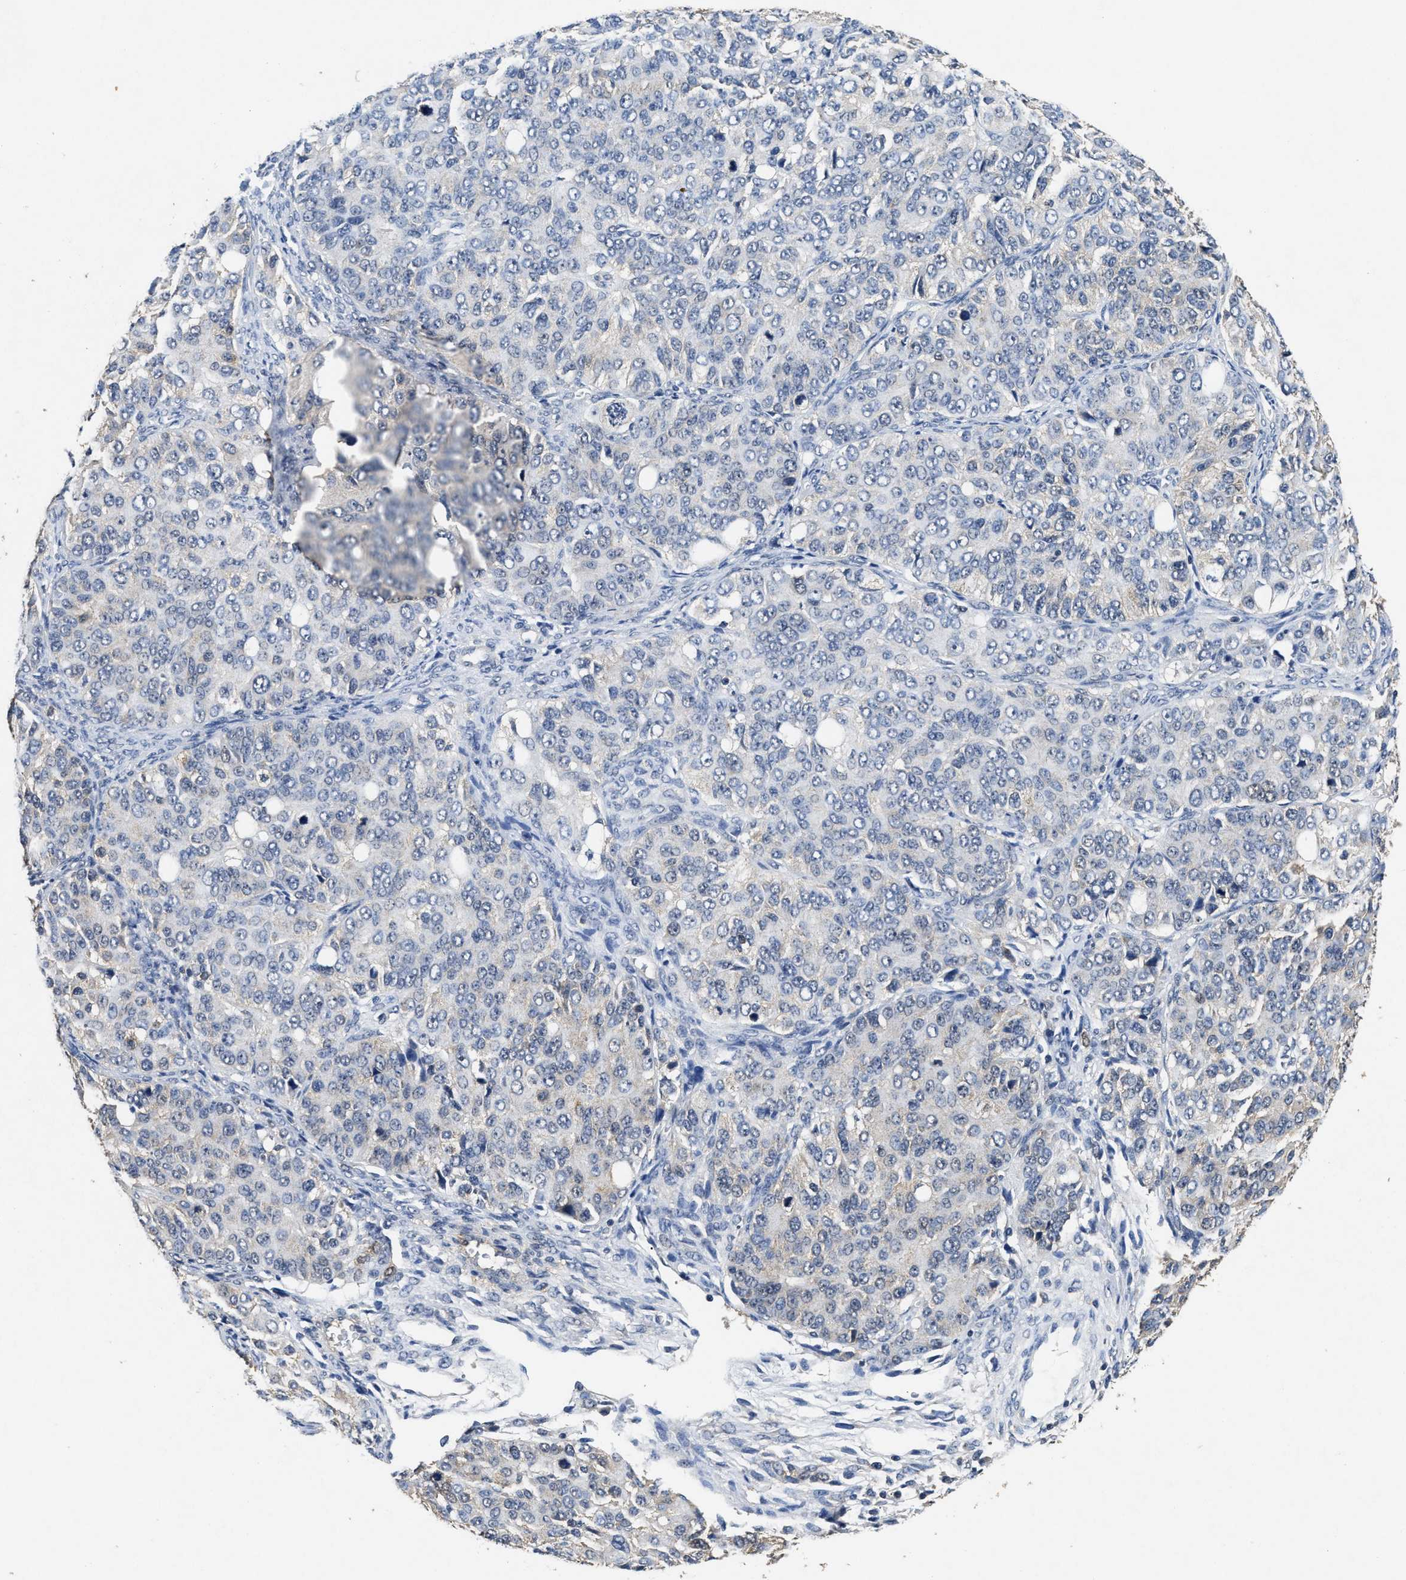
{"staining": {"intensity": "moderate", "quantity": "25%-75%", "location": "cytoplasmic/membranous"}, "tissue": "ovarian cancer", "cell_type": "Tumor cells", "image_type": "cancer", "snomed": [{"axis": "morphology", "description": "Carcinoma, endometroid"}, {"axis": "topography", "description": "Ovary"}], "caption": "Immunohistochemistry staining of ovarian cancer, which demonstrates medium levels of moderate cytoplasmic/membranous expression in approximately 25%-75% of tumor cells indicating moderate cytoplasmic/membranous protein staining. The staining was performed using DAB (brown) for protein detection and nuclei were counterstained in hematoxylin (blue).", "gene": "ACAT2", "patient": {"sex": "female", "age": 51}}